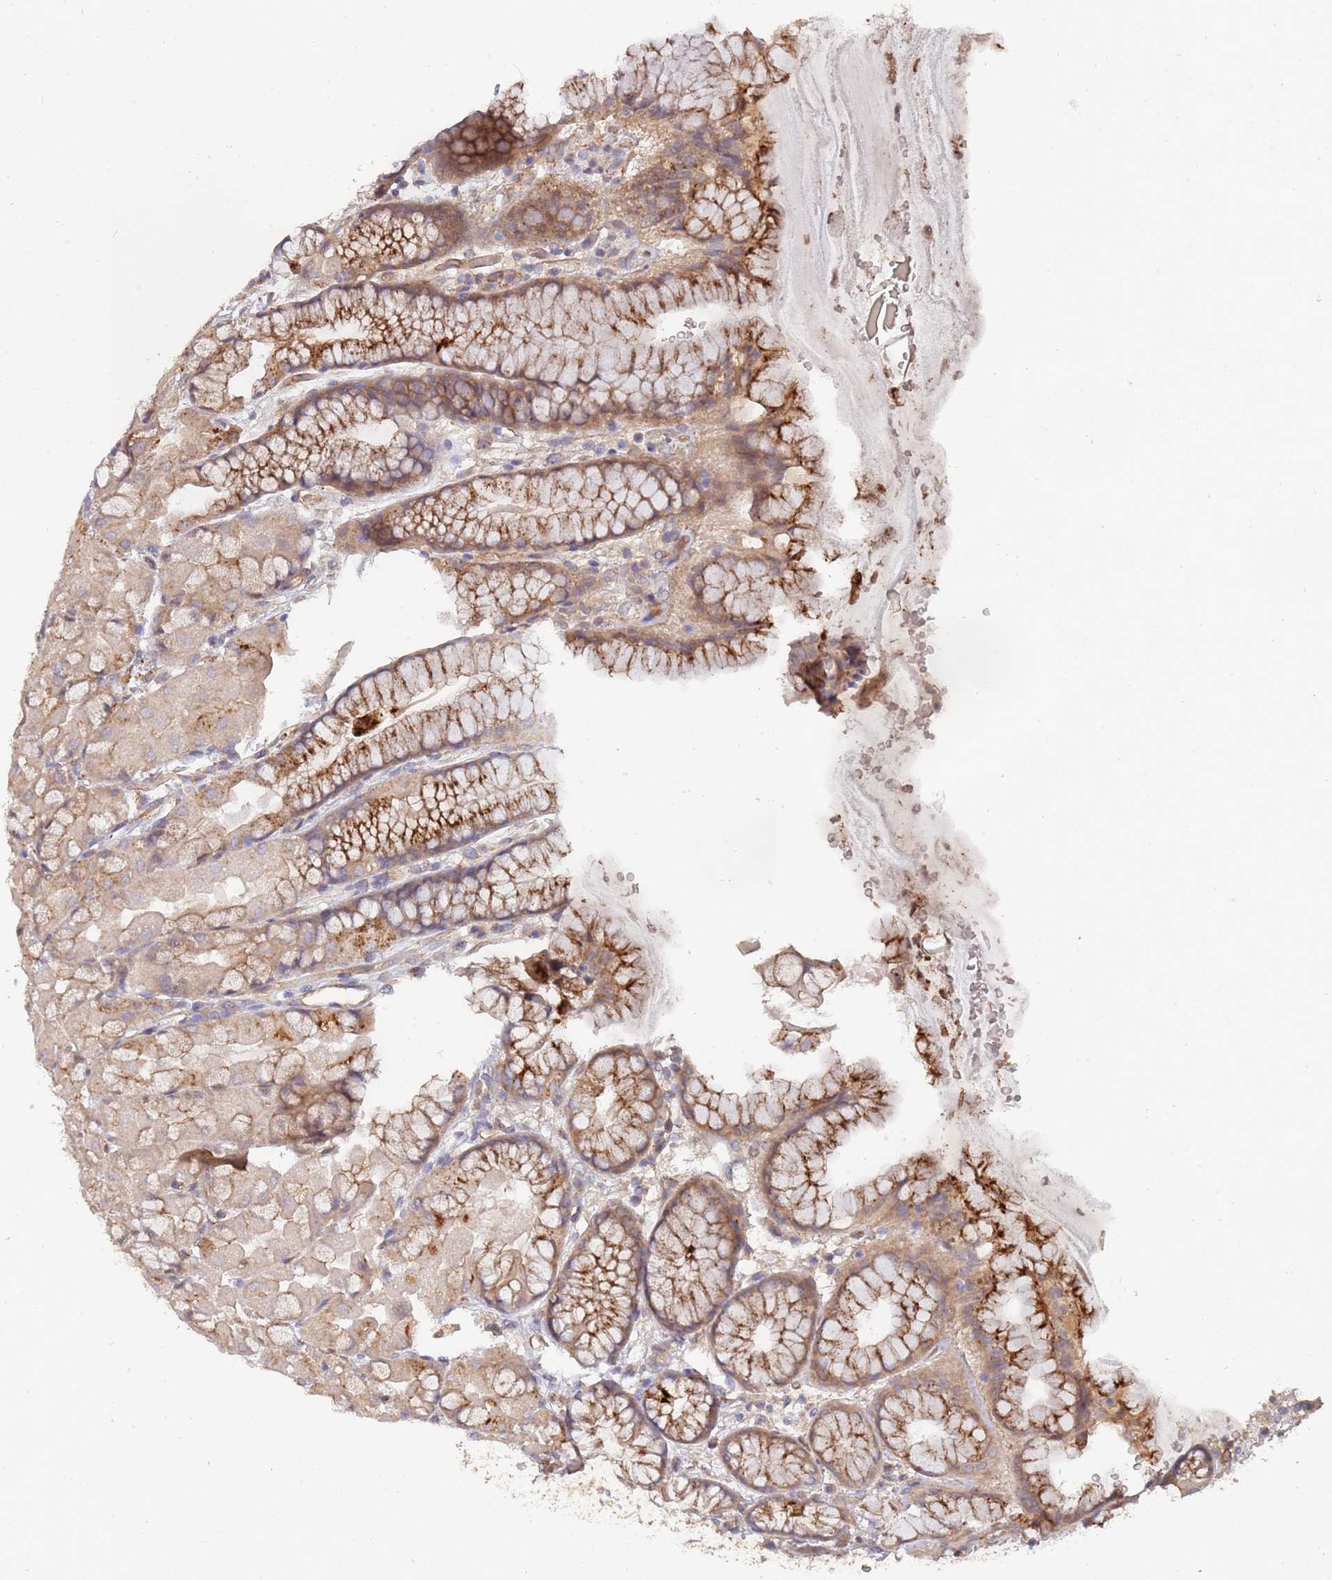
{"staining": {"intensity": "strong", "quantity": "25%-75%", "location": "cytoplasmic/membranous"}, "tissue": "stomach", "cell_type": "Glandular cells", "image_type": "normal", "snomed": [{"axis": "morphology", "description": "Normal tissue, NOS"}, {"axis": "topography", "description": "Stomach"}], "caption": "A high-resolution image shows immunohistochemistry (IHC) staining of unremarkable stomach, which reveals strong cytoplasmic/membranous expression in about 25%-75% of glandular cells.", "gene": "ABCB6", "patient": {"sex": "male", "age": 57}}